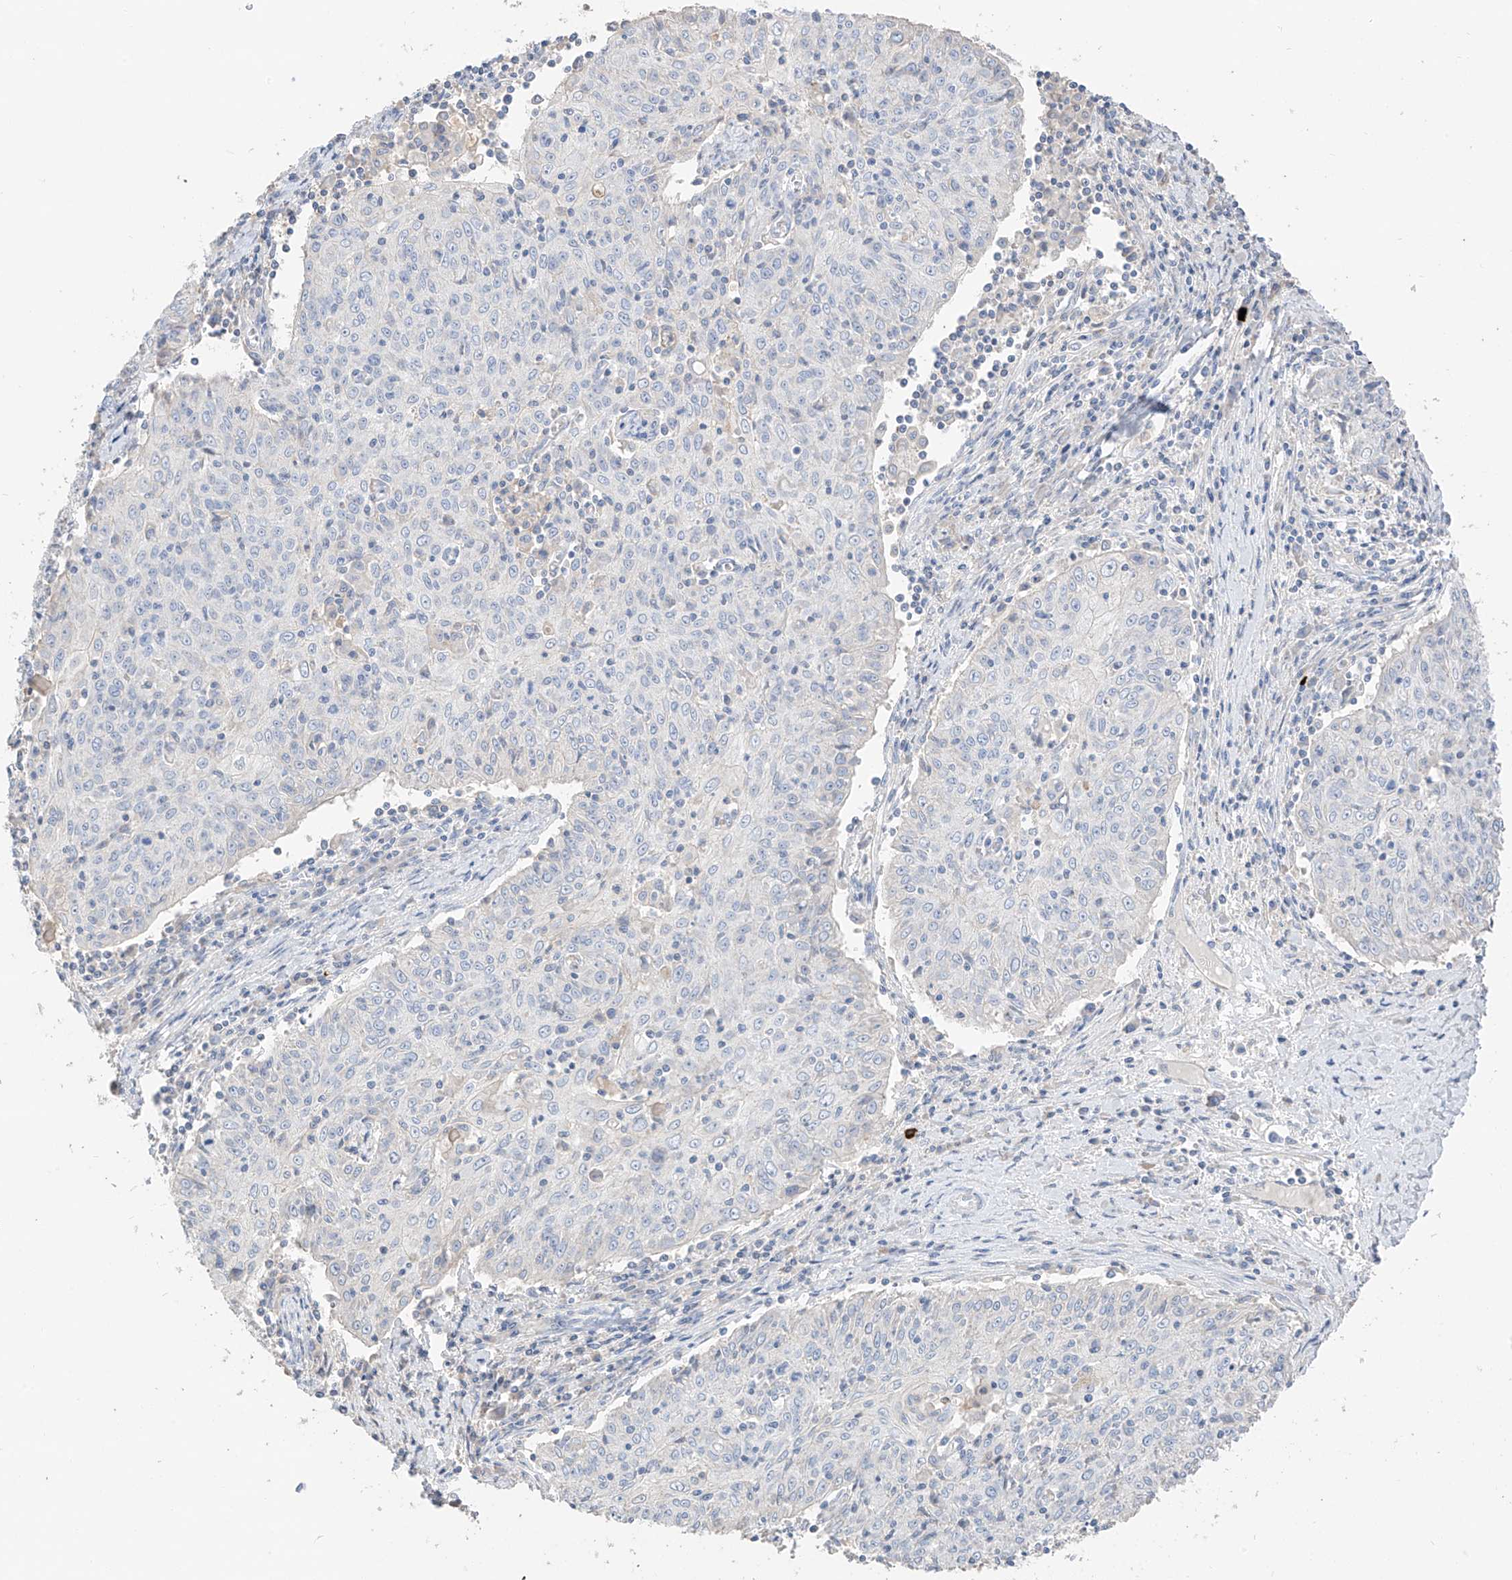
{"staining": {"intensity": "negative", "quantity": "none", "location": "none"}, "tissue": "cervical cancer", "cell_type": "Tumor cells", "image_type": "cancer", "snomed": [{"axis": "morphology", "description": "Squamous cell carcinoma, NOS"}, {"axis": "topography", "description": "Cervix"}], "caption": "Immunohistochemistry of human cervical cancer (squamous cell carcinoma) exhibits no staining in tumor cells.", "gene": "CAPN13", "patient": {"sex": "female", "age": 48}}